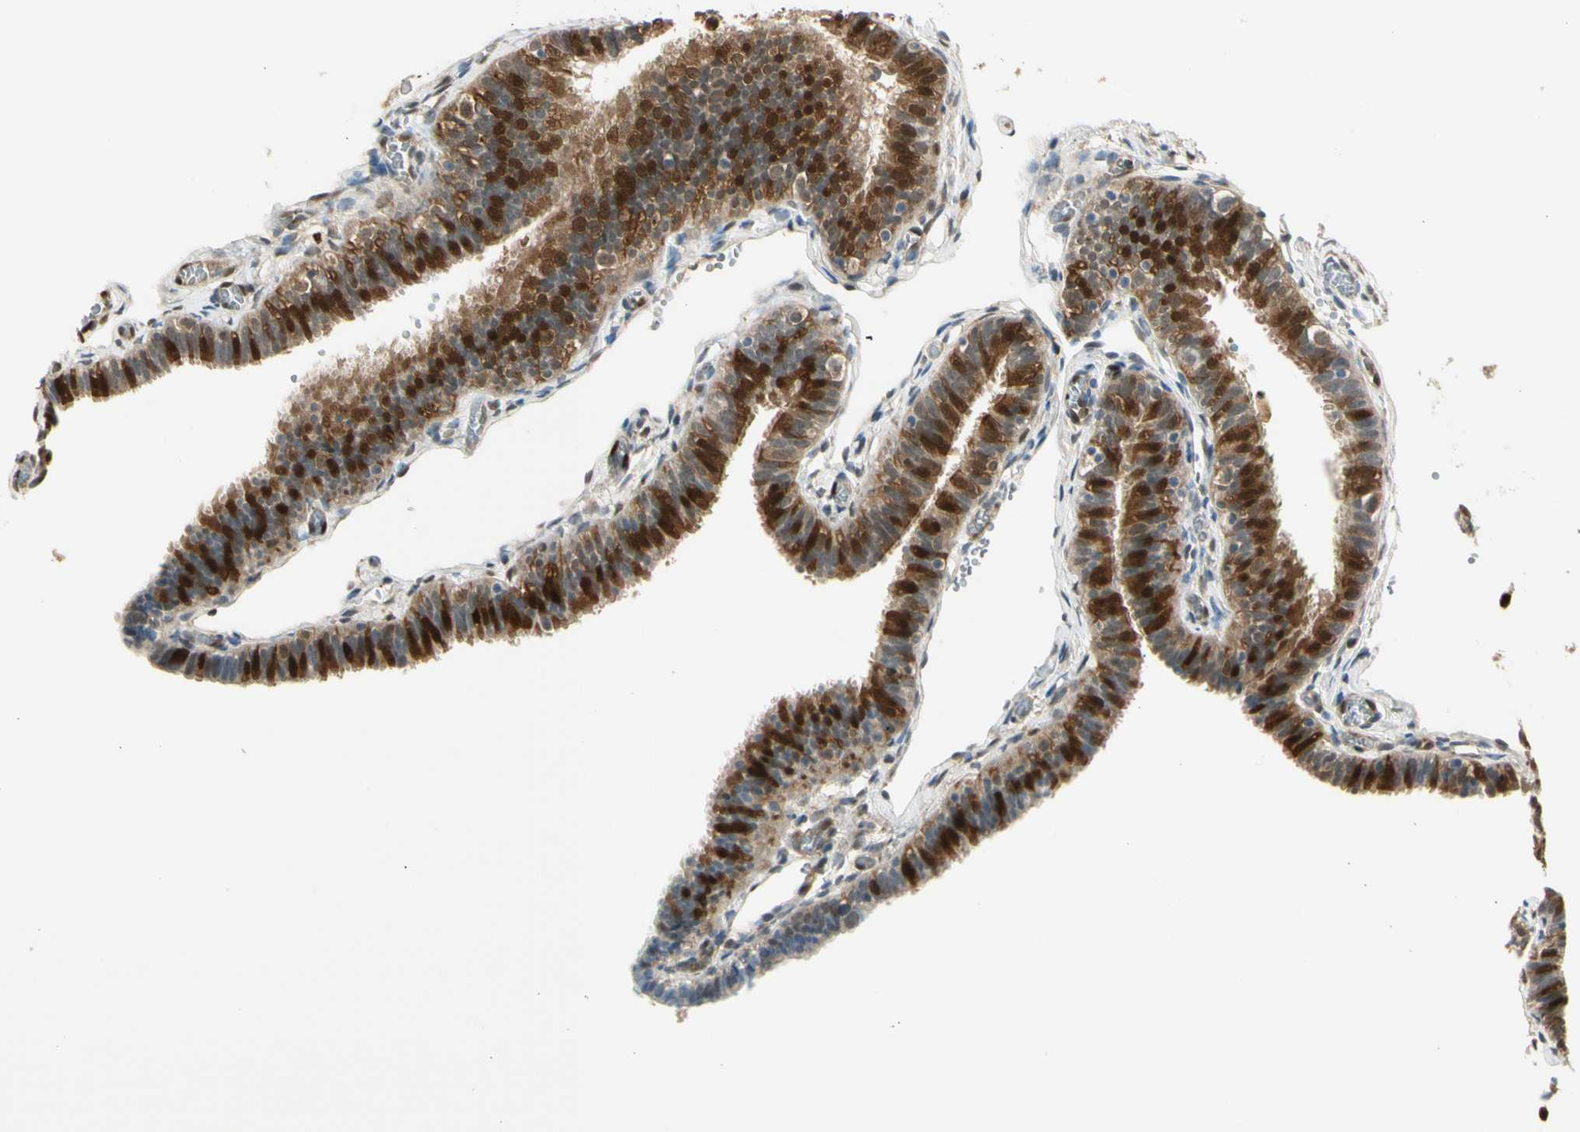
{"staining": {"intensity": "strong", "quantity": "25%-75%", "location": "cytoplasmic/membranous,nuclear"}, "tissue": "fallopian tube", "cell_type": "Glandular cells", "image_type": "normal", "snomed": [{"axis": "morphology", "description": "Normal tissue, NOS"}, {"axis": "topography", "description": "Fallopian tube"}], "caption": "Immunohistochemical staining of unremarkable human fallopian tube demonstrates 25%-75% levels of strong cytoplasmic/membranous,nuclear protein positivity in approximately 25%-75% of glandular cells.", "gene": "SERPINB6", "patient": {"sex": "female", "age": 46}}